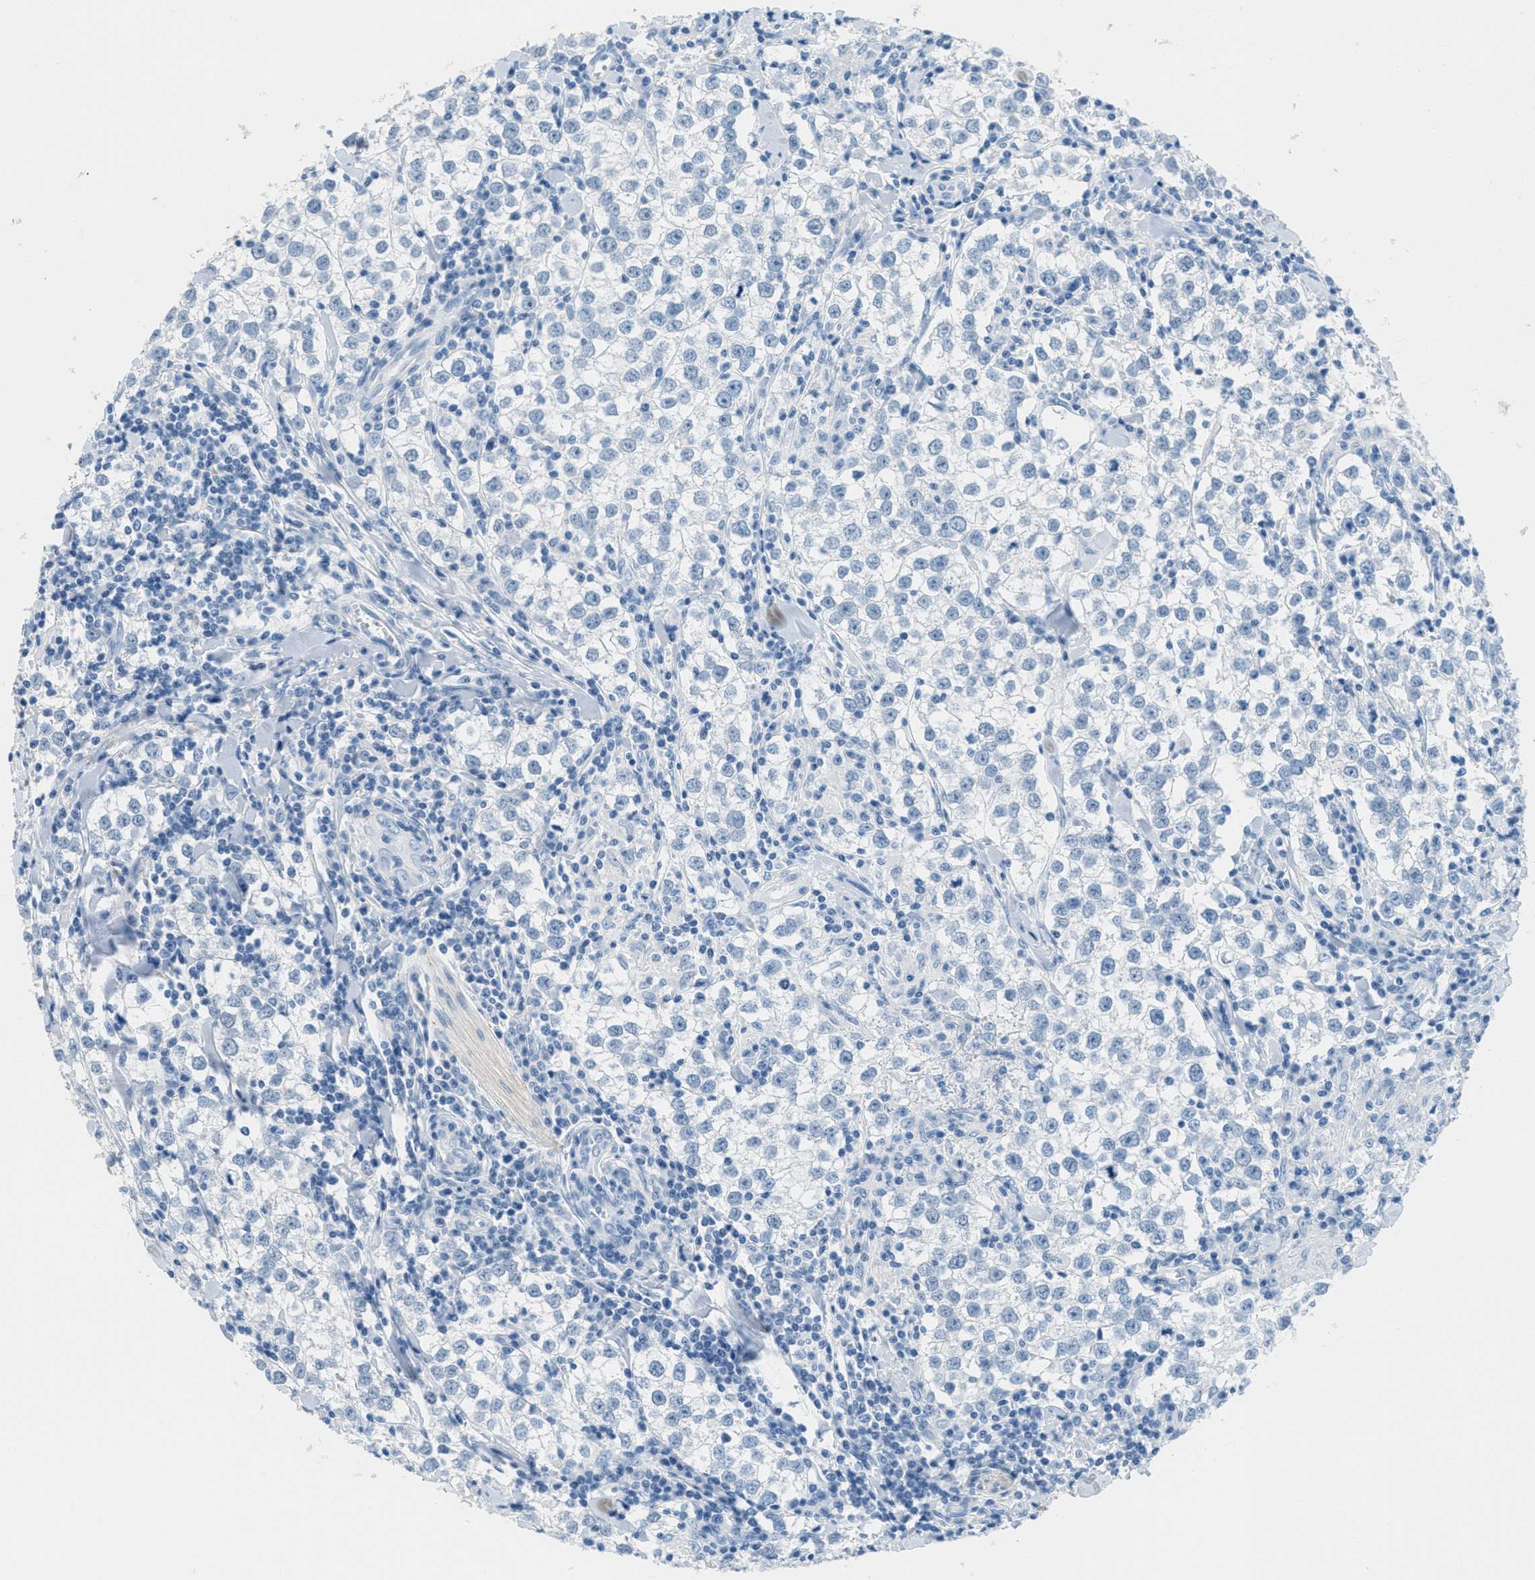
{"staining": {"intensity": "negative", "quantity": "none", "location": "none"}, "tissue": "testis cancer", "cell_type": "Tumor cells", "image_type": "cancer", "snomed": [{"axis": "morphology", "description": "Seminoma, NOS"}, {"axis": "morphology", "description": "Carcinoma, Embryonal, NOS"}, {"axis": "topography", "description": "Testis"}], "caption": "Testis cancer (seminoma) was stained to show a protein in brown. There is no significant staining in tumor cells.", "gene": "MGARP", "patient": {"sex": "male", "age": 36}}